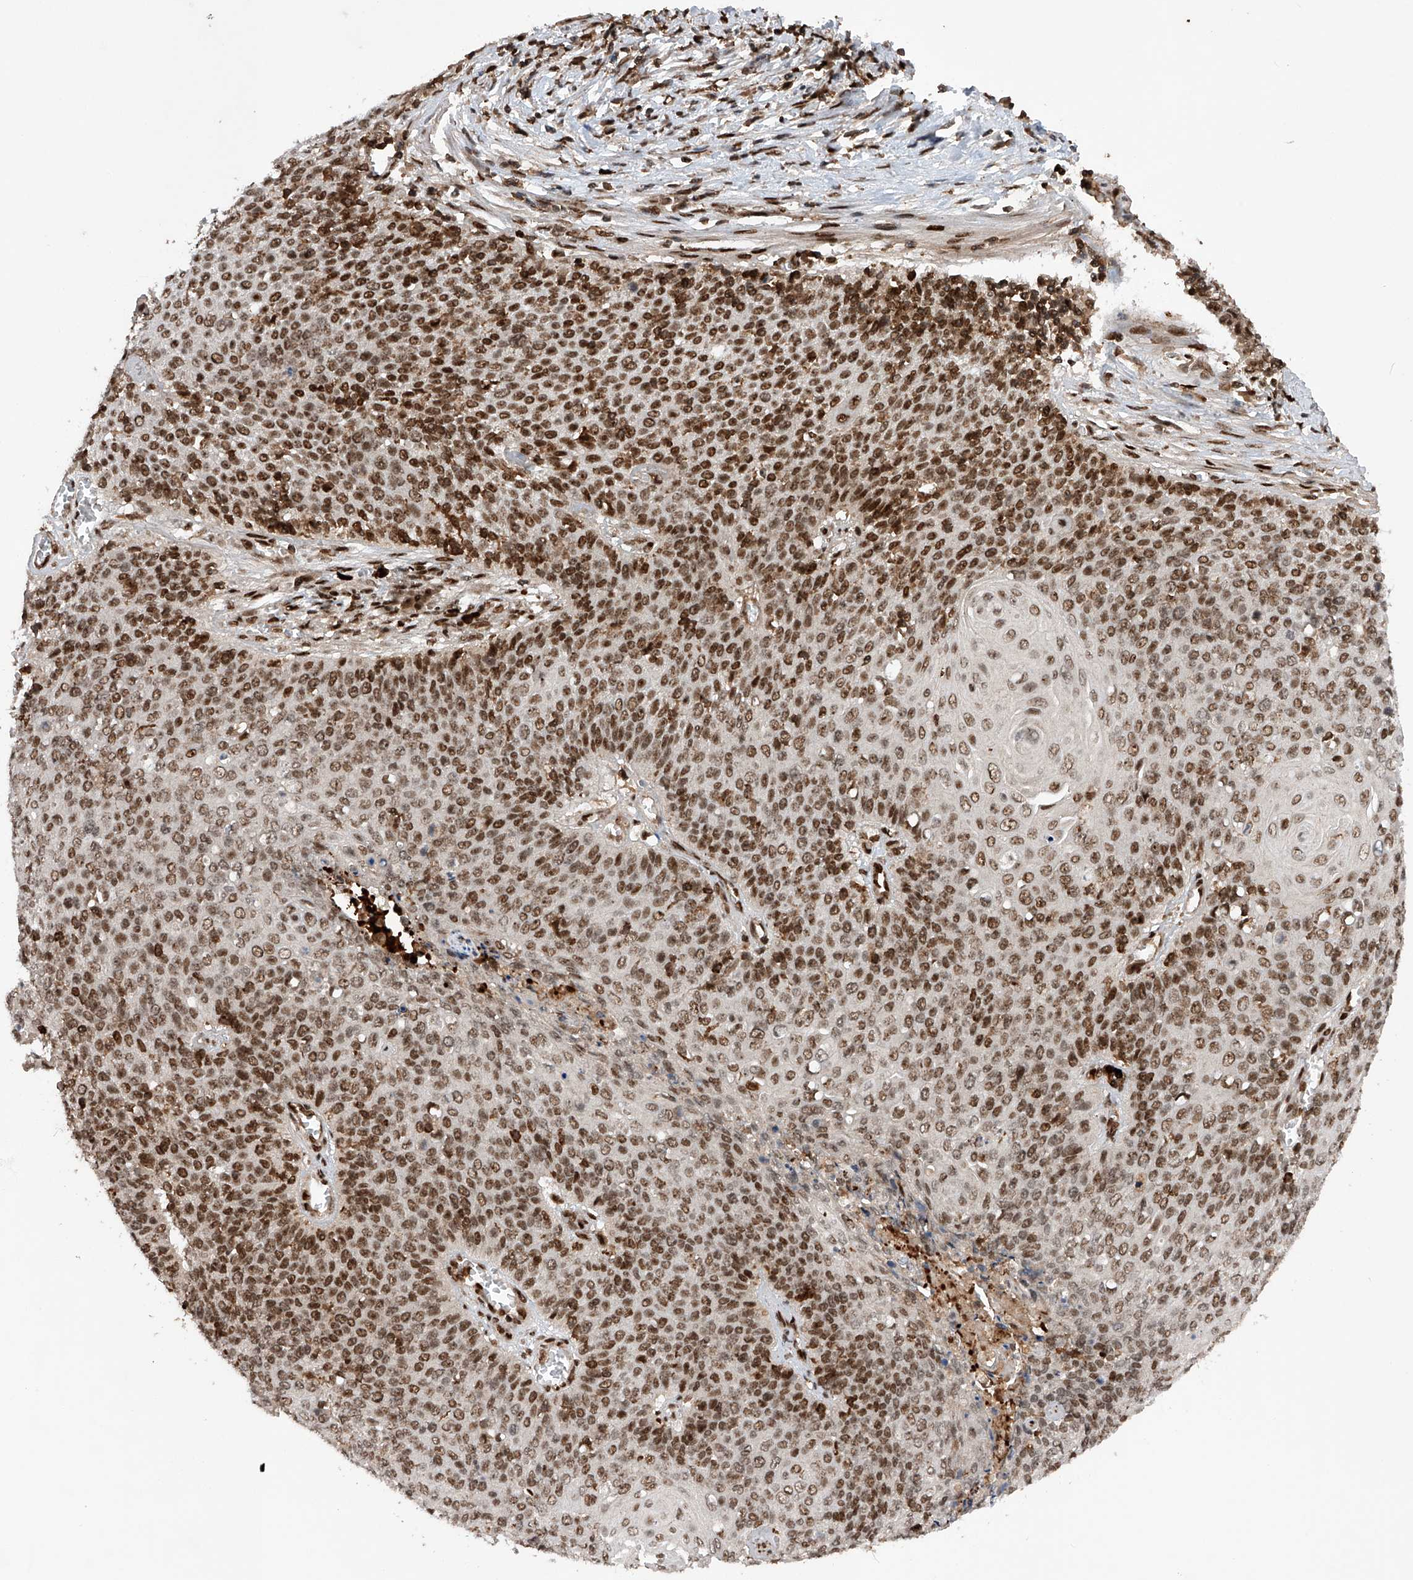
{"staining": {"intensity": "strong", "quantity": ">75%", "location": "nuclear"}, "tissue": "cervical cancer", "cell_type": "Tumor cells", "image_type": "cancer", "snomed": [{"axis": "morphology", "description": "Squamous cell carcinoma, NOS"}, {"axis": "topography", "description": "Cervix"}], "caption": "Strong nuclear positivity is seen in approximately >75% of tumor cells in cervical squamous cell carcinoma.", "gene": "ZNF280D", "patient": {"sex": "female", "age": 39}}